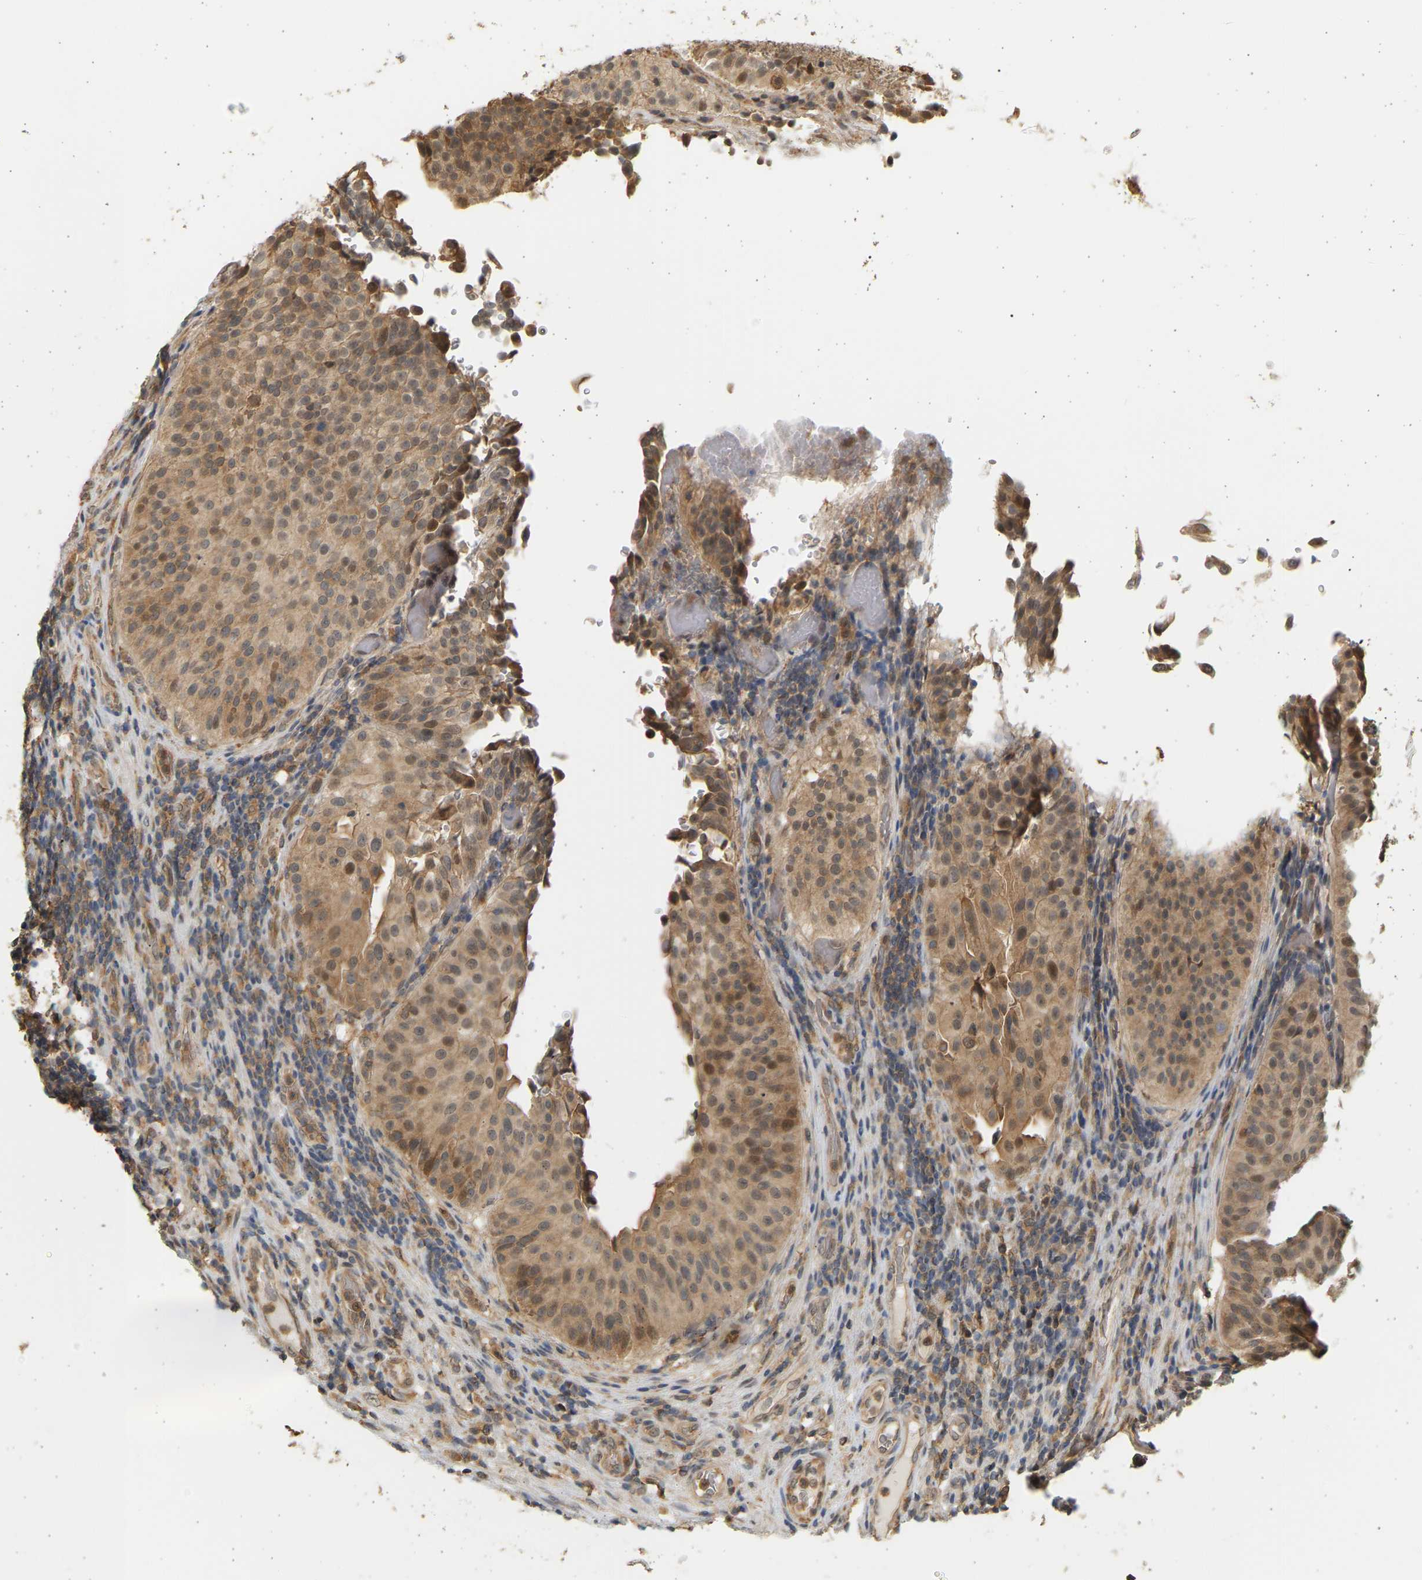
{"staining": {"intensity": "moderate", "quantity": ">75%", "location": "cytoplasmic/membranous,nuclear"}, "tissue": "urothelial cancer", "cell_type": "Tumor cells", "image_type": "cancer", "snomed": [{"axis": "morphology", "description": "Urothelial carcinoma, Low grade"}, {"axis": "topography", "description": "Urinary bladder"}], "caption": "DAB immunohistochemical staining of human urothelial carcinoma (low-grade) demonstrates moderate cytoplasmic/membranous and nuclear protein positivity in approximately >75% of tumor cells. The staining was performed using DAB (3,3'-diaminobenzidine), with brown indicating positive protein expression. Nuclei are stained blue with hematoxylin.", "gene": "B4GALT6", "patient": {"sex": "male", "age": 67}}